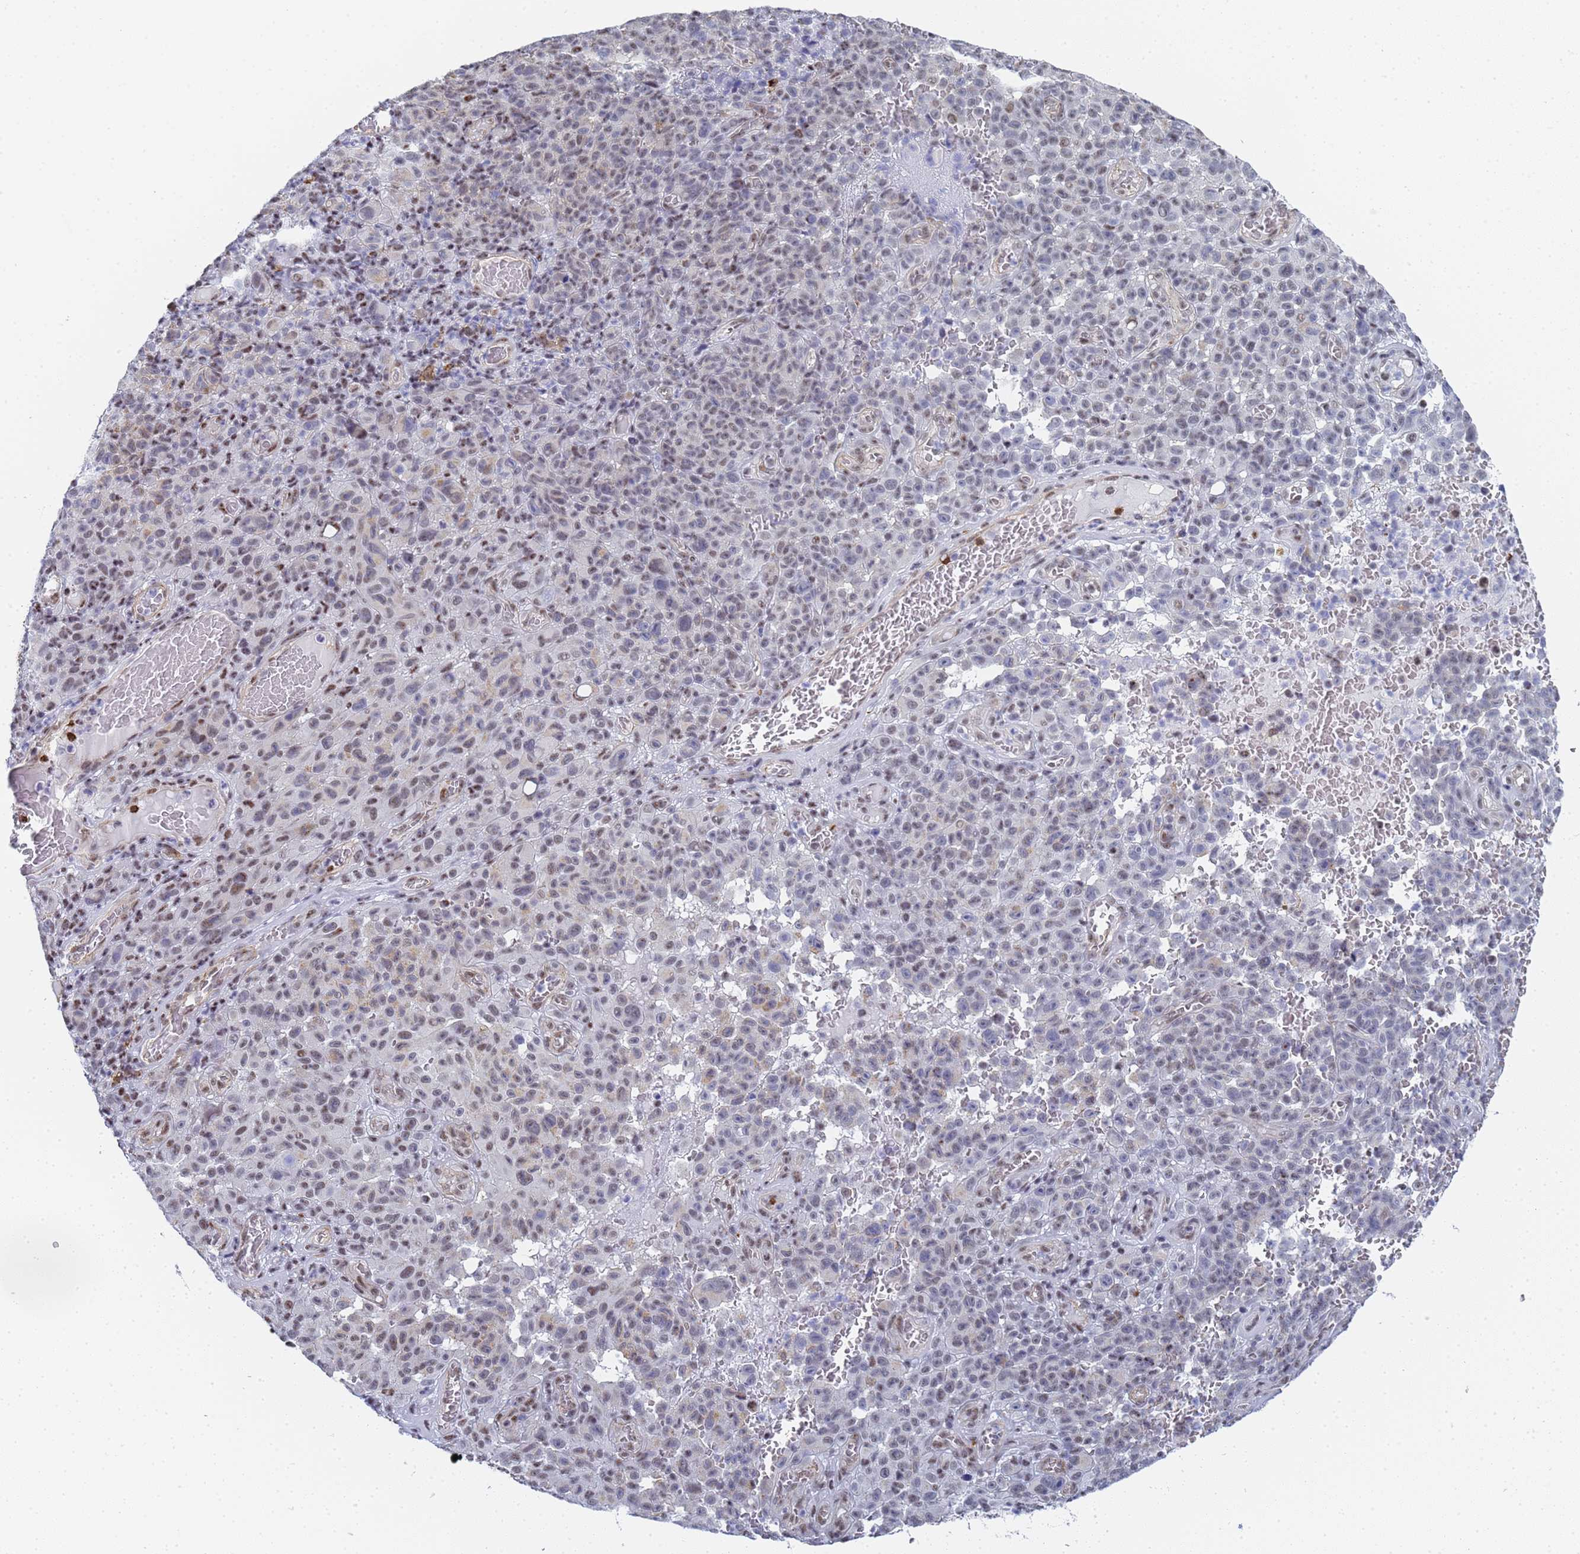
{"staining": {"intensity": "weak", "quantity": "25%-75%", "location": "cytoplasmic/membranous,nuclear"}, "tissue": "melanoma", "cell_type": "Tumor cells", "image_type": "cancer", "snomed": [{"axis": "morphology", "description": "Malignant melanoma, NOS"}, {"axis": "topography", "description": "Skin"}], "caption": "Weak cytoplasmic/membranous and nuclear expression is seen in about 25%-75% of tumor cells in malignant melanoma.", "gene": "PRRT4", "patient": {"sex": "female", "age": 82}}